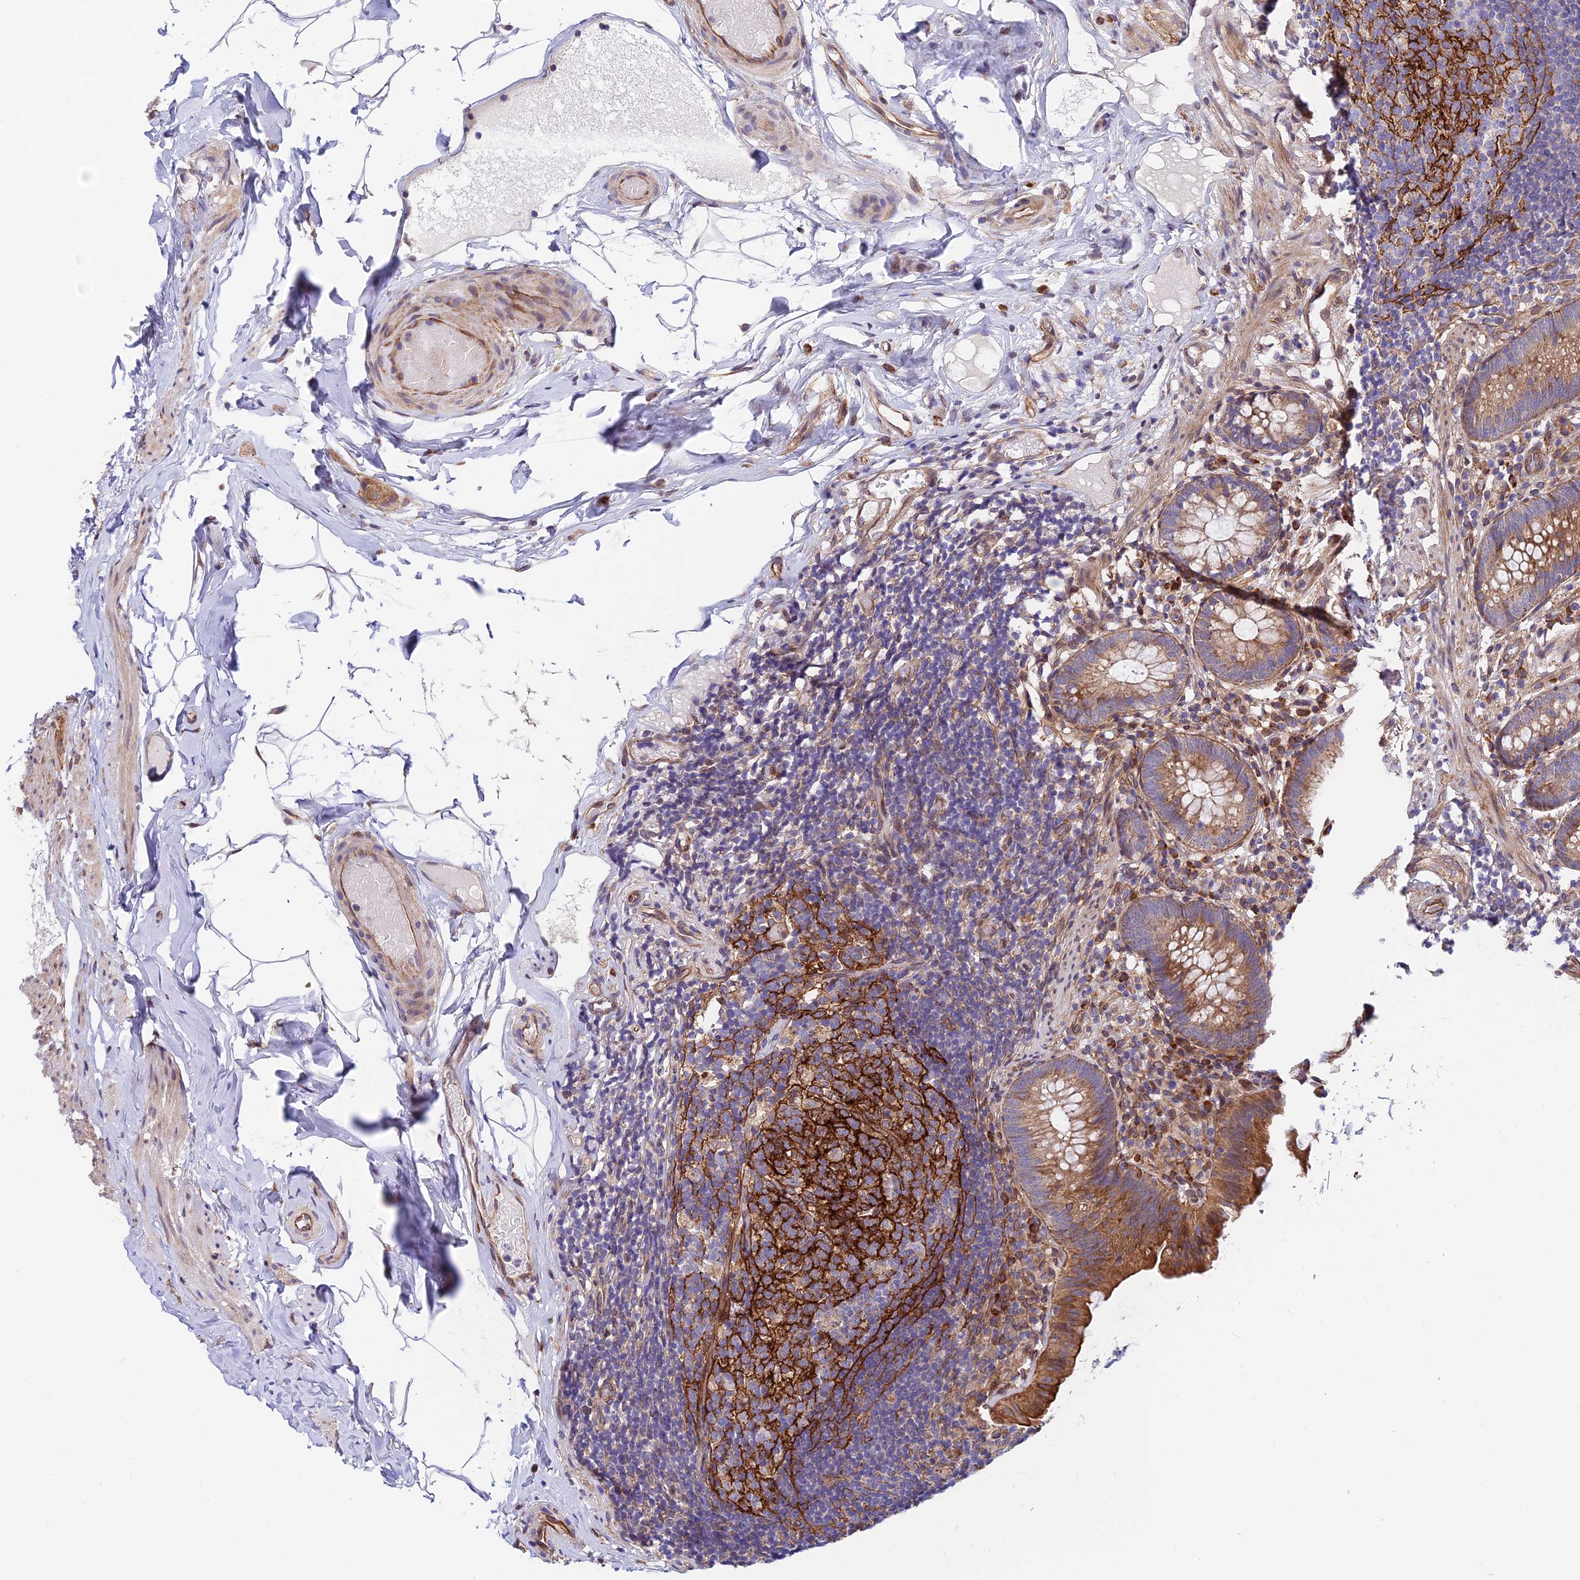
{"staining": {"intensity": "moderate", "quantity": ">75%", "location": "cytoplasmic/membranous"}, "tissue": "appendix", "cell_type": "Glandular cells", "image_type": "normal", "snomed": [{"axis": "morphology", "description": "Normal tissue, NOS"}, {"axis": "topography", "description": "Appendix"}], "caption": "Appendix stained with immunohistochemistry (IHC) exhibits moderate cytoplasmic/membranous staining in approximately >75% of glandular cells.", "gene": "EXOC3L4", "patient": {"sex": "male", "age": 55}}